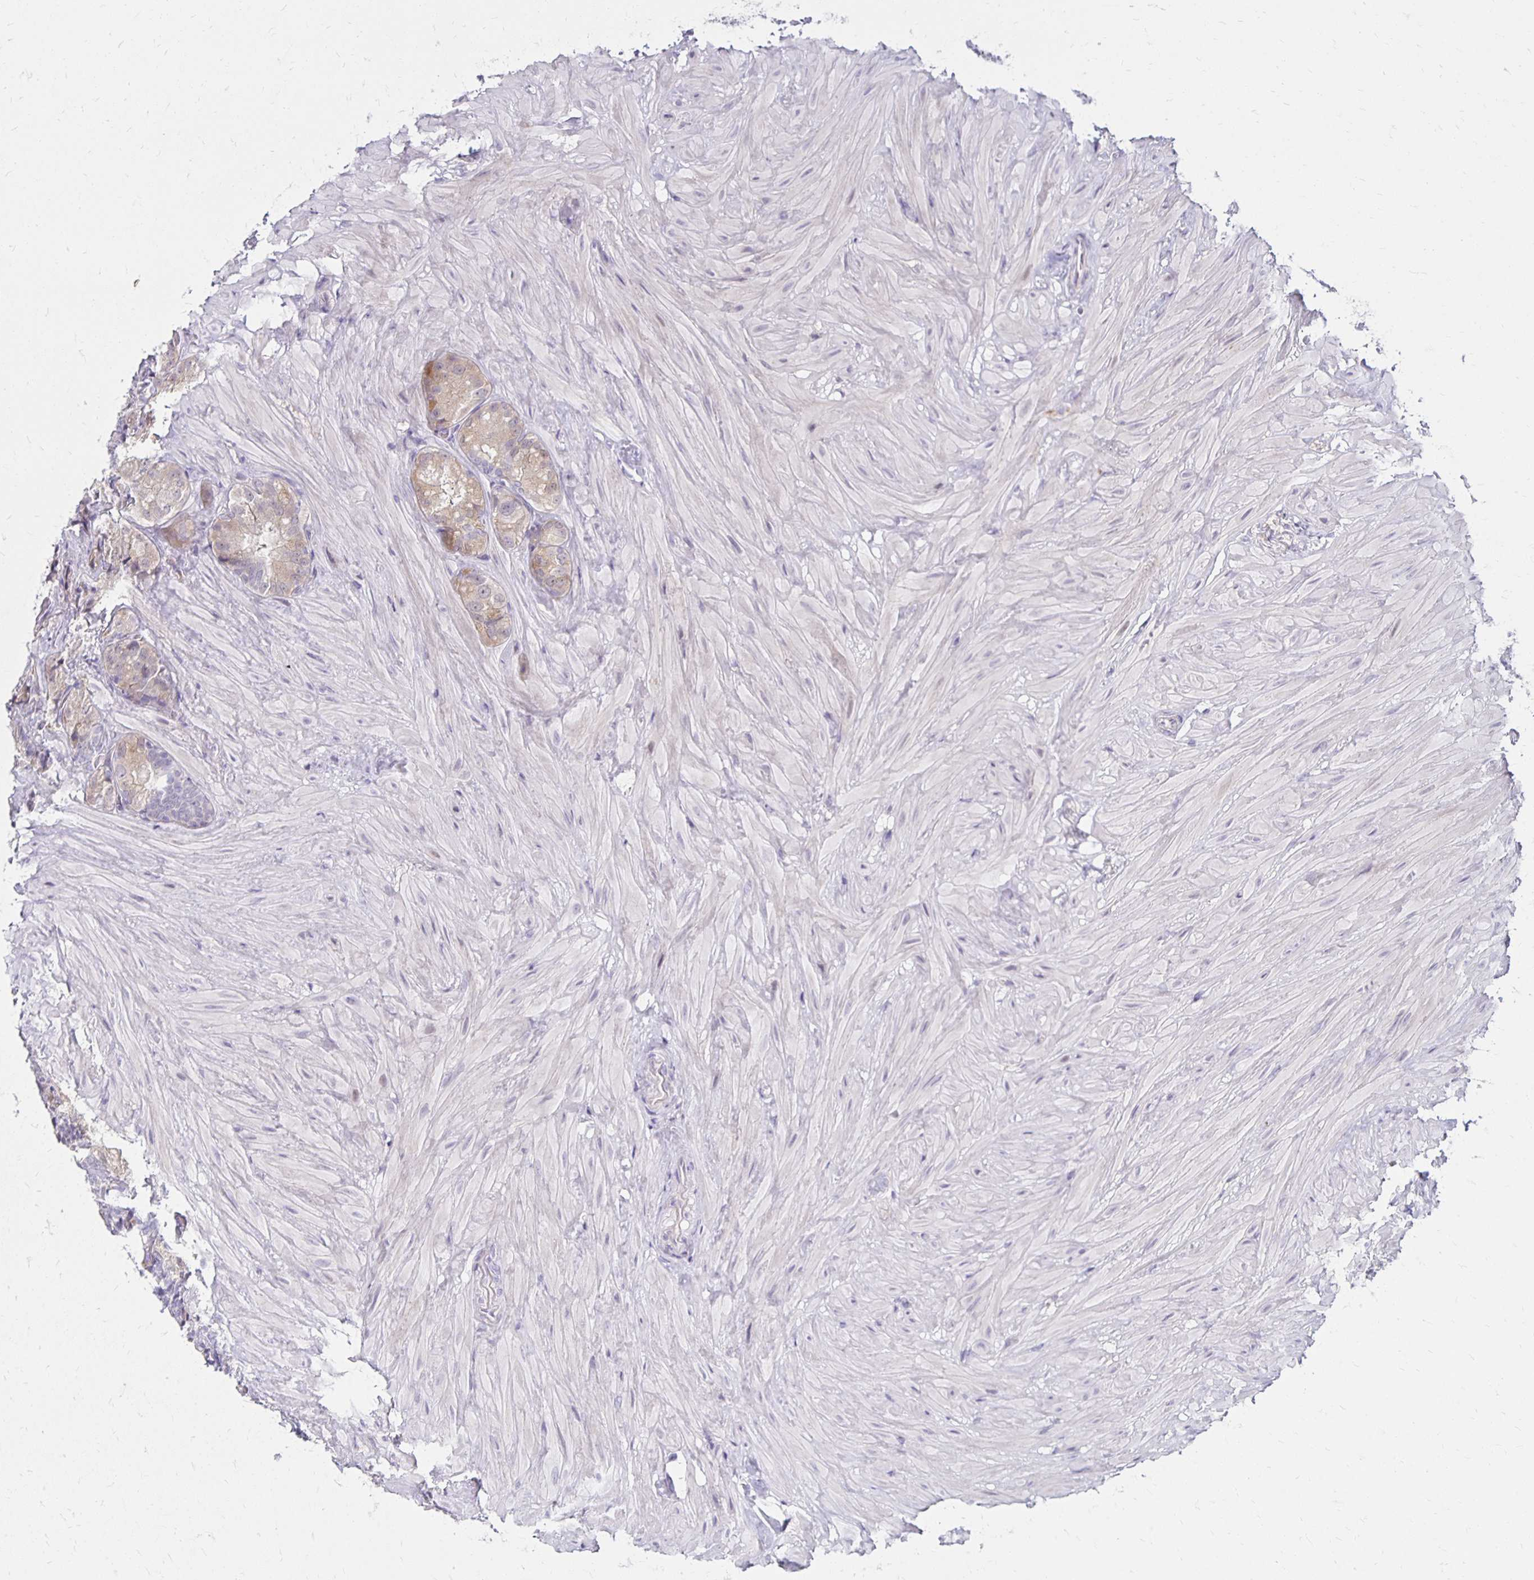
{"staining": {"intensity": "weak", "quantity": "<25%", "location": "cytoplasmic/membranous"}, "tissue": "seminal vesicle", "cell_type": "Glandular cells", "image_type": "normal", "snomed": [{"axis": "morphology", "description": "Normal tissue, NOS"}, {"axis": "topography", "description": "Seminal veicle"}], "caption": "The image exhibits no staining of glandular cells in normal seminal vesicle.", "gene": "DAGLA", "patient": {"sex": "male", "age": 68}}